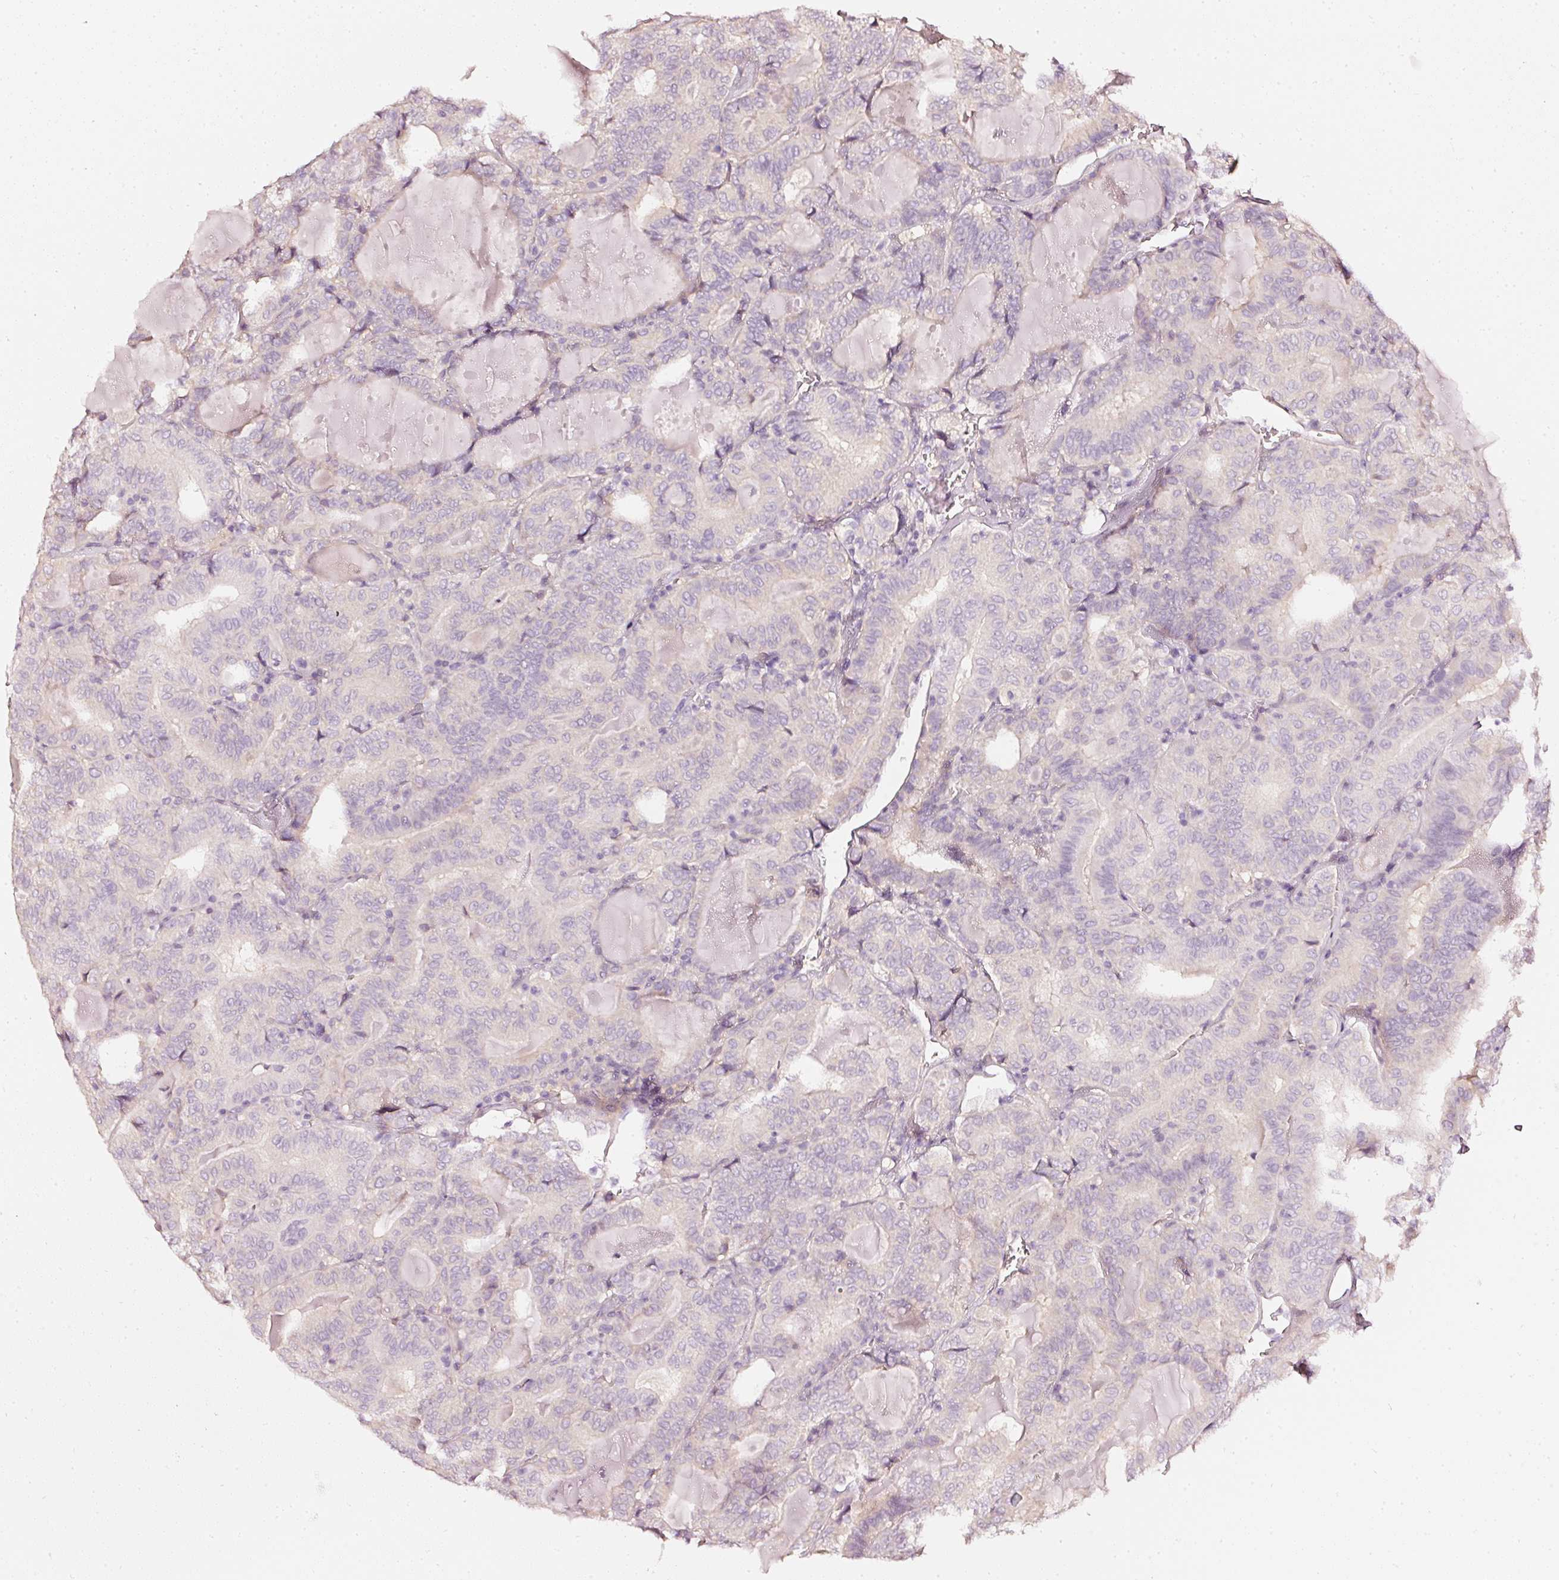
{"staining": {"intensity": "negative", "quantity": "none", "location": "none"}, "tissue": "thyroid cancer", "cell_type": "Tumor cells", "image_type": "cancer", "snomed": [{"axis": "morphology", "description": "Papillary adenocarcinoma, NOS"}, {"axis": "topography", "description": "Thyroid gland"}], "caption": "Histopathology image shows no significant protein positivity in tumor cells of thyroid cancer. (DAB (3,3'-diaminobenzidine) immunohistochemistry with hematoxylin counter stain).", "gene": "CNP", "patient": {"sex": "female", "age": 72}}